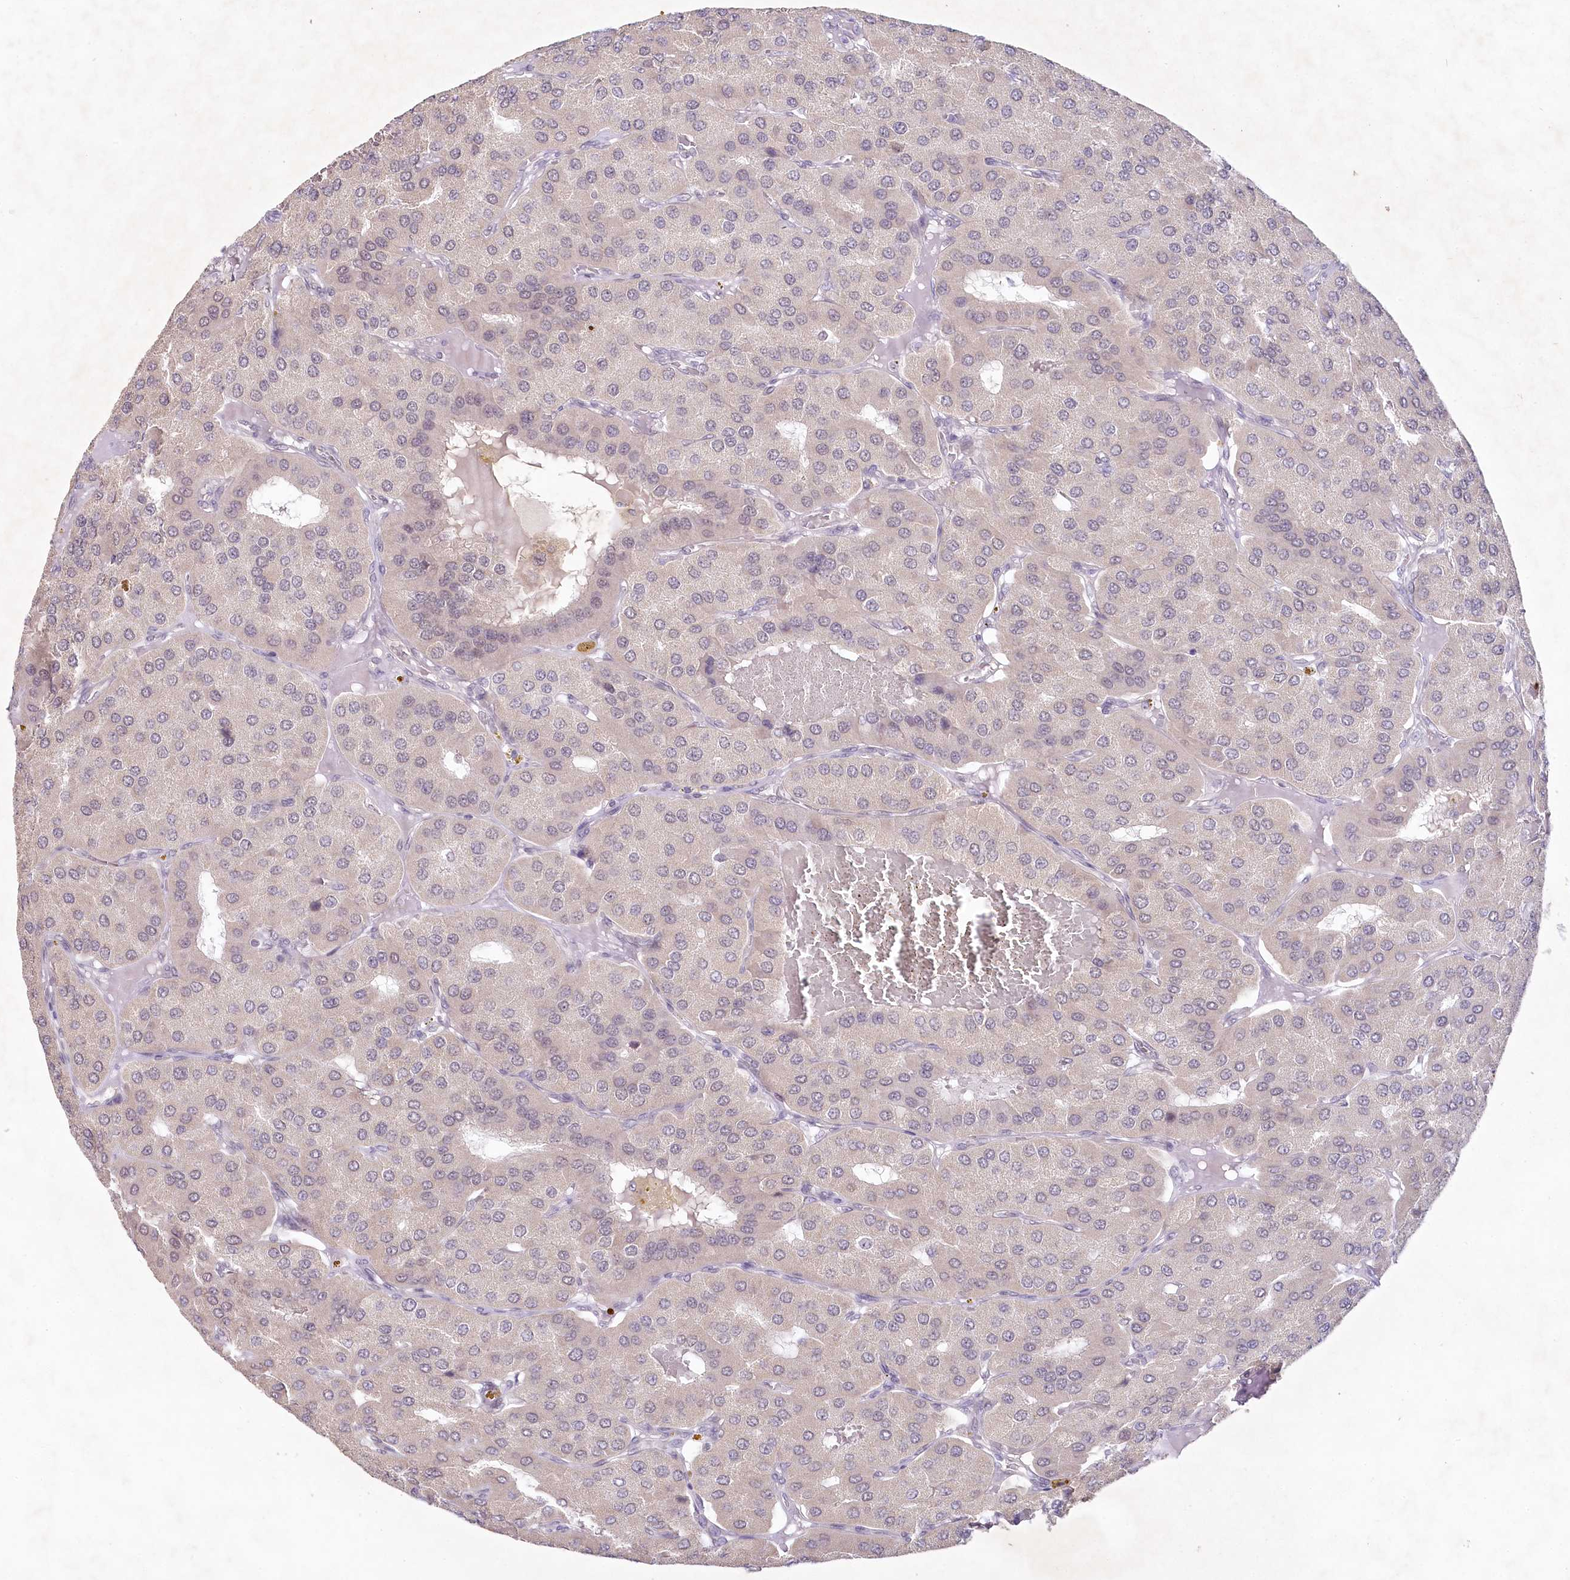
{"staining": {"intensity": "negative", "quantity": "none", "location": "none"}, "tissue": "parathyroid gland", "cell_type": "Glandular cells", "image_type": "normal", "snomed": [{"axis": "morphology", "description": "Normal tissue, NOS"}, {"axis": "morphology", "description": "Adenoma, NOS"}, {"axis": "topography", "description": "Parathyroid gland"}], "caption": "IHC of benign parathyroid gland displays no staining in glandular cells.", "gene": "AMTN", "patient": {"sex": "female", "age": 86}}